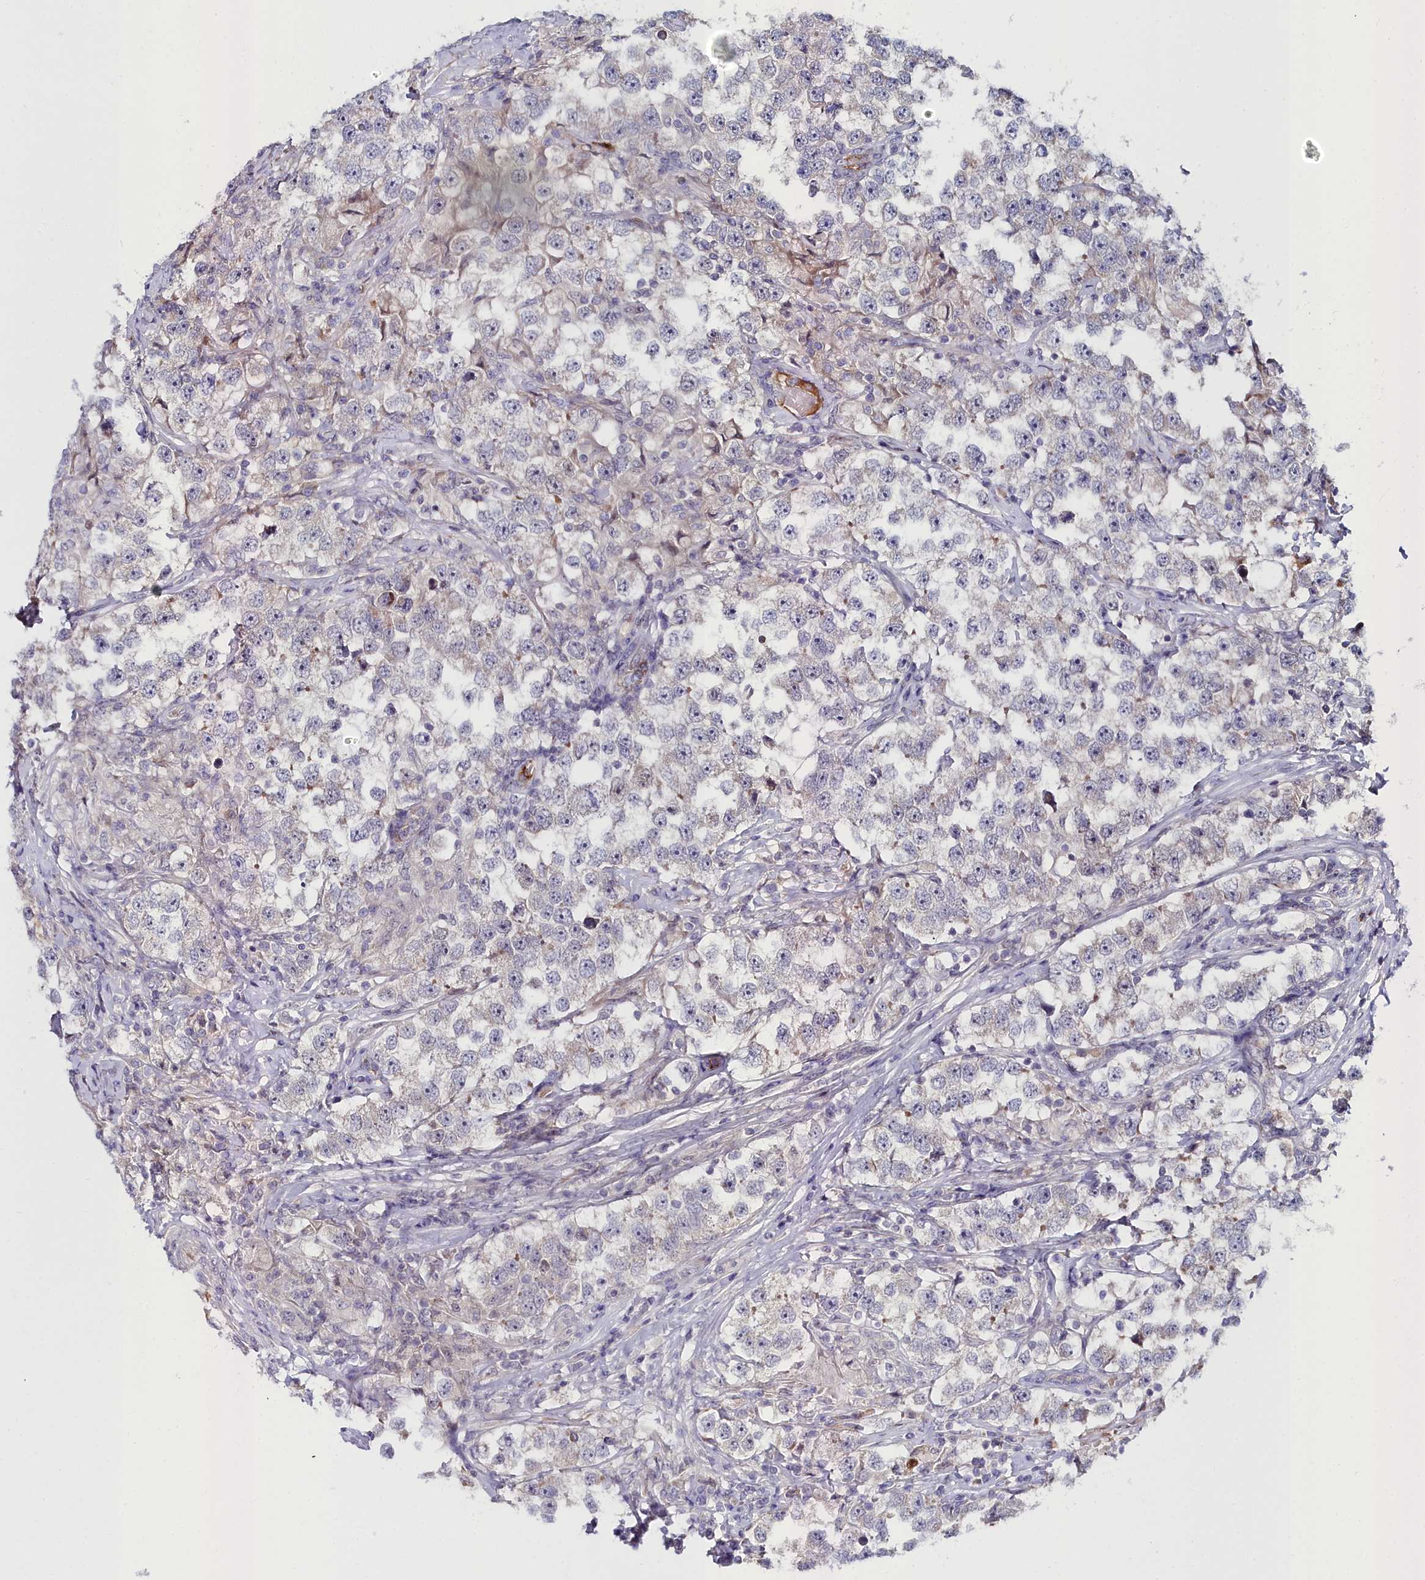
{"staining": {"intensity": "negative", "quantity": "none", "location": "none"}, "tissue": "testis cancer", "cell_type": "Tumor cells", "image_type": "cancer", "snomed": [{"axis": "morphology", "description": "Seminoma, NOS"}, {"axis": "topography", "description": "Testis"}], "caption": "DAB (3,3'-diaminobenzidine) immunohistochemical staining of testis seminoma demonstrates no significant expression in tumor cells. (IHC, brightfield microscopy, high magnification).", "gene": "KCTD18", "patient": {"sex": "male", "age": 46}}